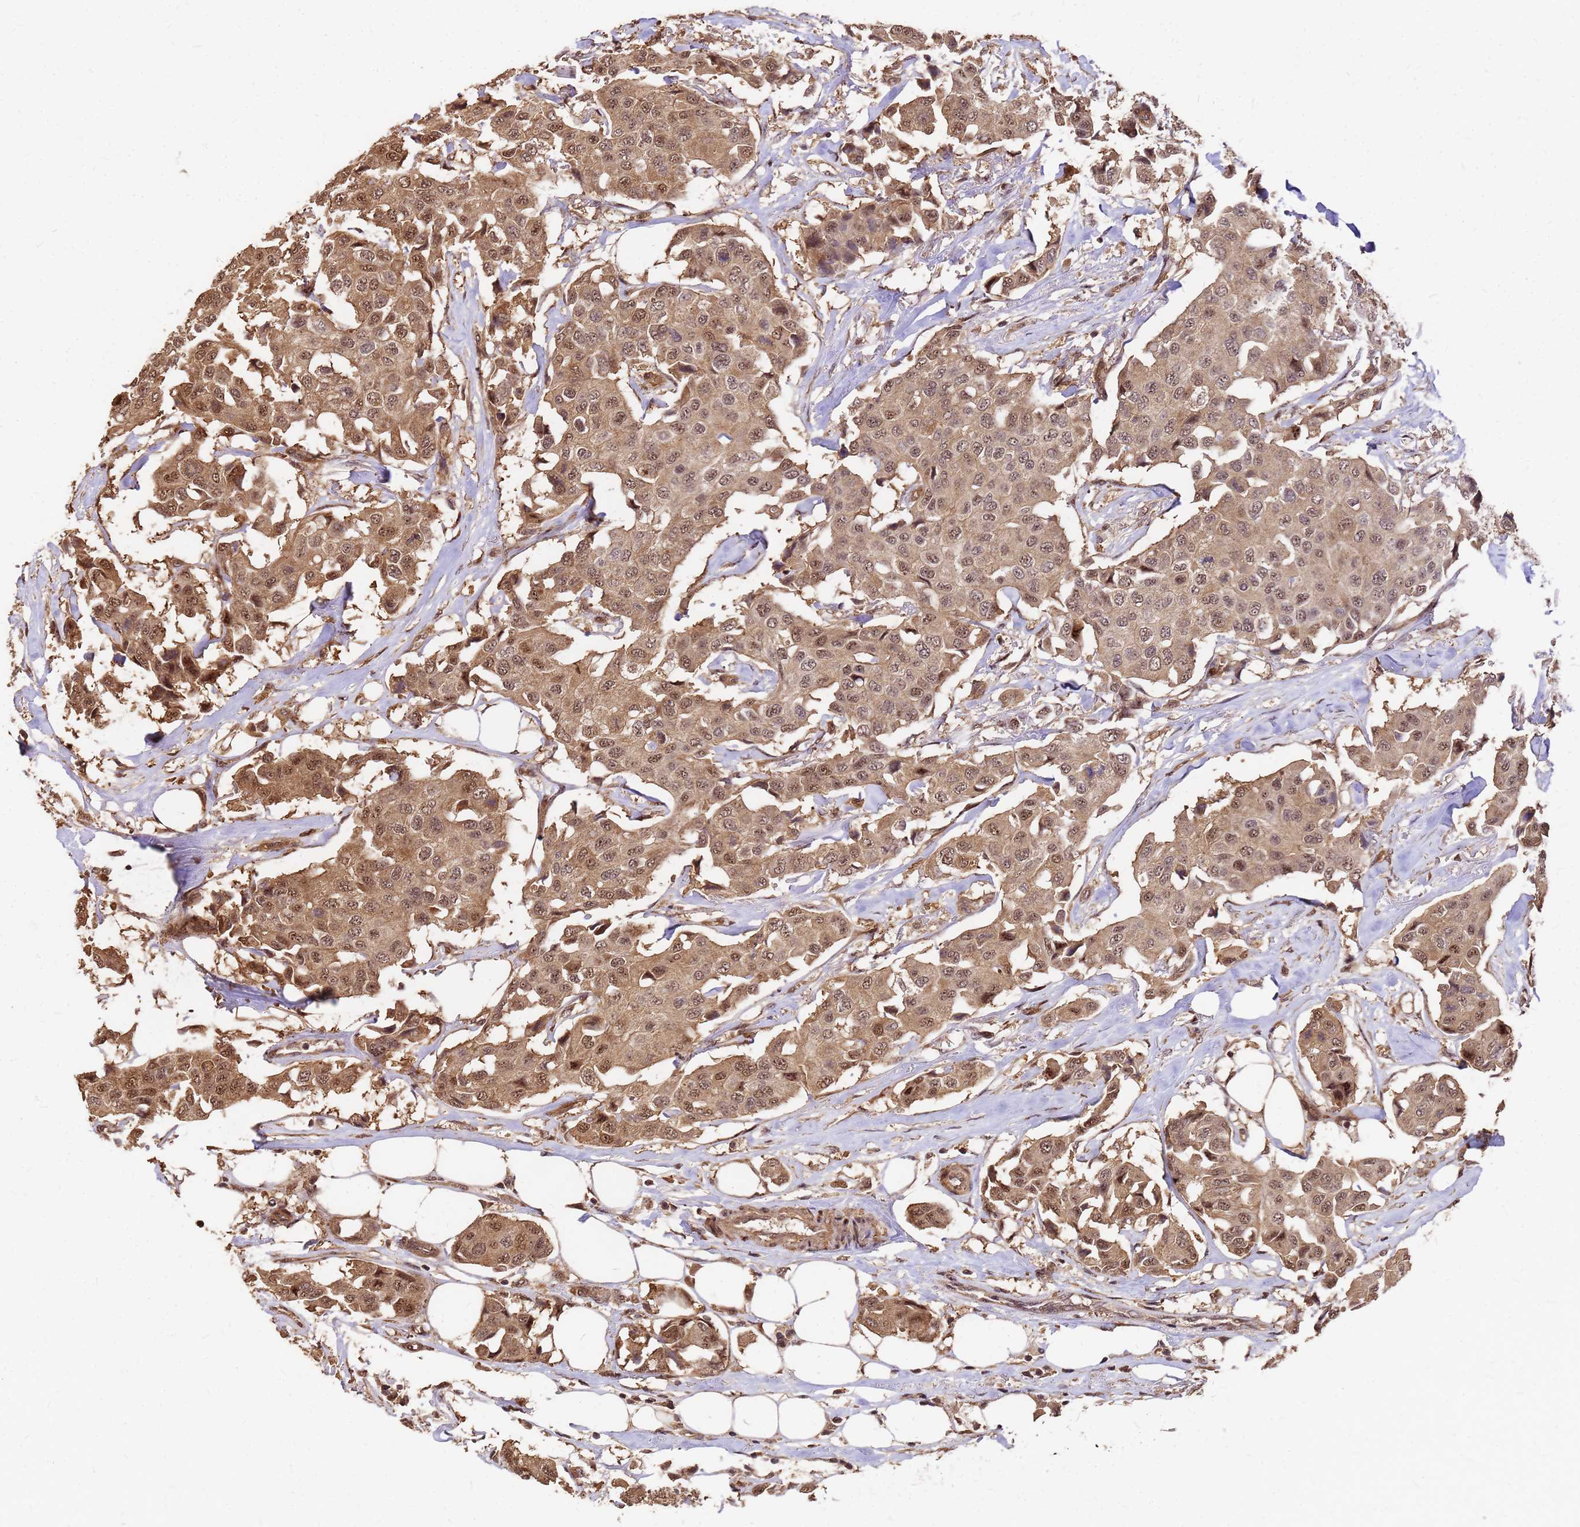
{"staining": {"intensity": "moderate", "quantity": ">75%", "location": "cytoplasmic/membranous,nuclear"}, "tissue": "breast cancer", "cell_type": "Tumor cells", "image_type": "cancer", "snomed": [{"axis": "morphology", "description": "Duct carcinoma"}, {"axis": "topography", "description": "Breast"}], "caption": "The immunohistochemical stain shows moderate cytoplasmic/membranous and nuclear staining in tumor cells of invasive ductal carcinoma (breast) tissue.", "gene": "GPATCH8", "patient": {"sex": "female", "age": 80}}